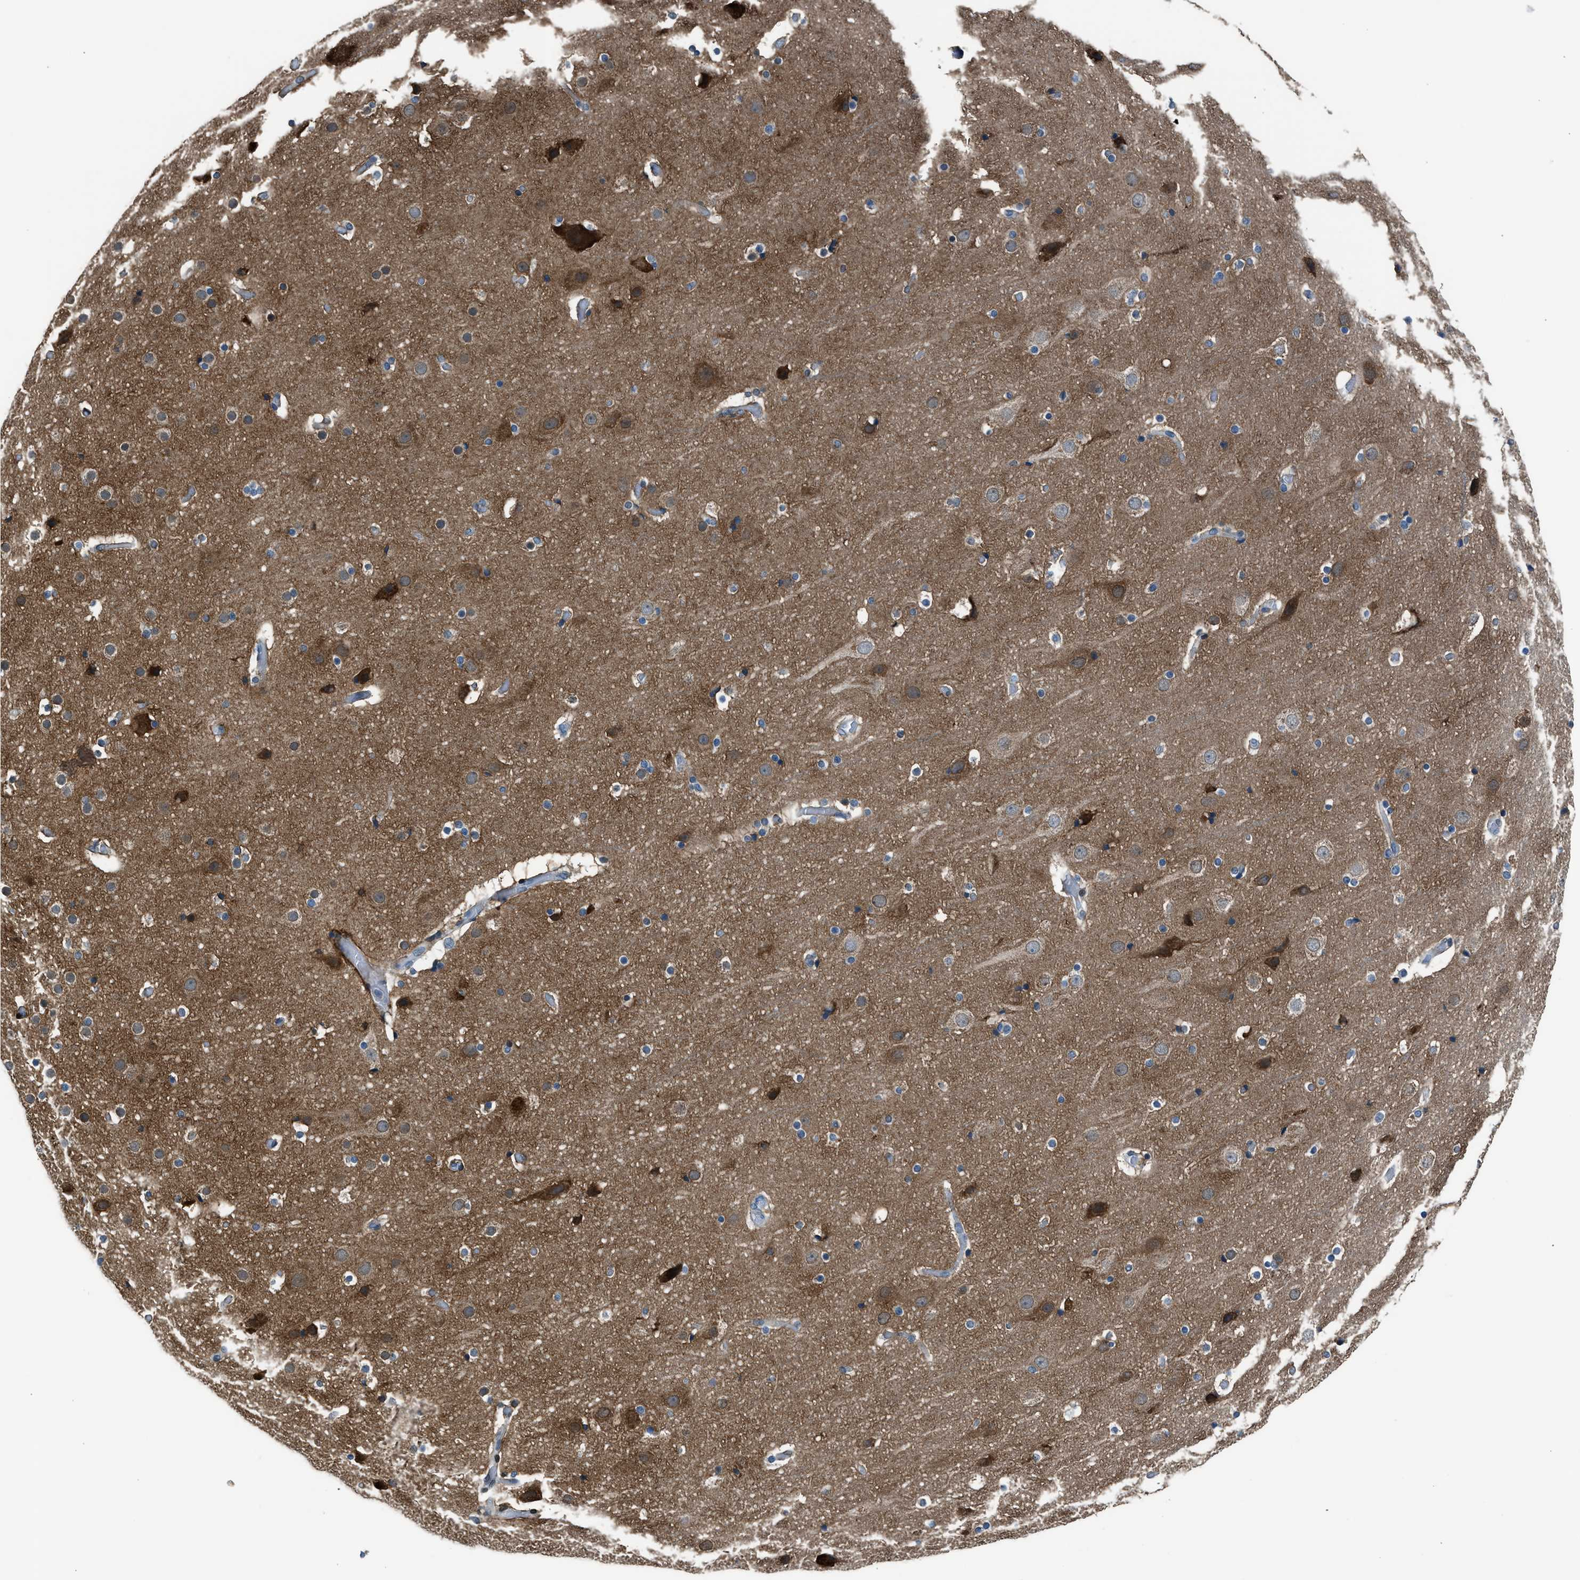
{"staining": {"intensity": "negative", "quantity": "none", "location": "none"}, "tissue": "cerebral cortex", "cell_type": "Endothelial cells", "image_type": "normal", "snomed": [{"axis": "morphology", "description": "Normal tissue, NOS"}, {"axis": "topography", "description": "Cerebral cortex"}], "caption": "Immunohistochemistry (IHC) of unremarkable cerebral cortex demonstrates no staining in endothelial cells.", "gene": "RNF41", "patient": {"sex": "male", "age": 57}}